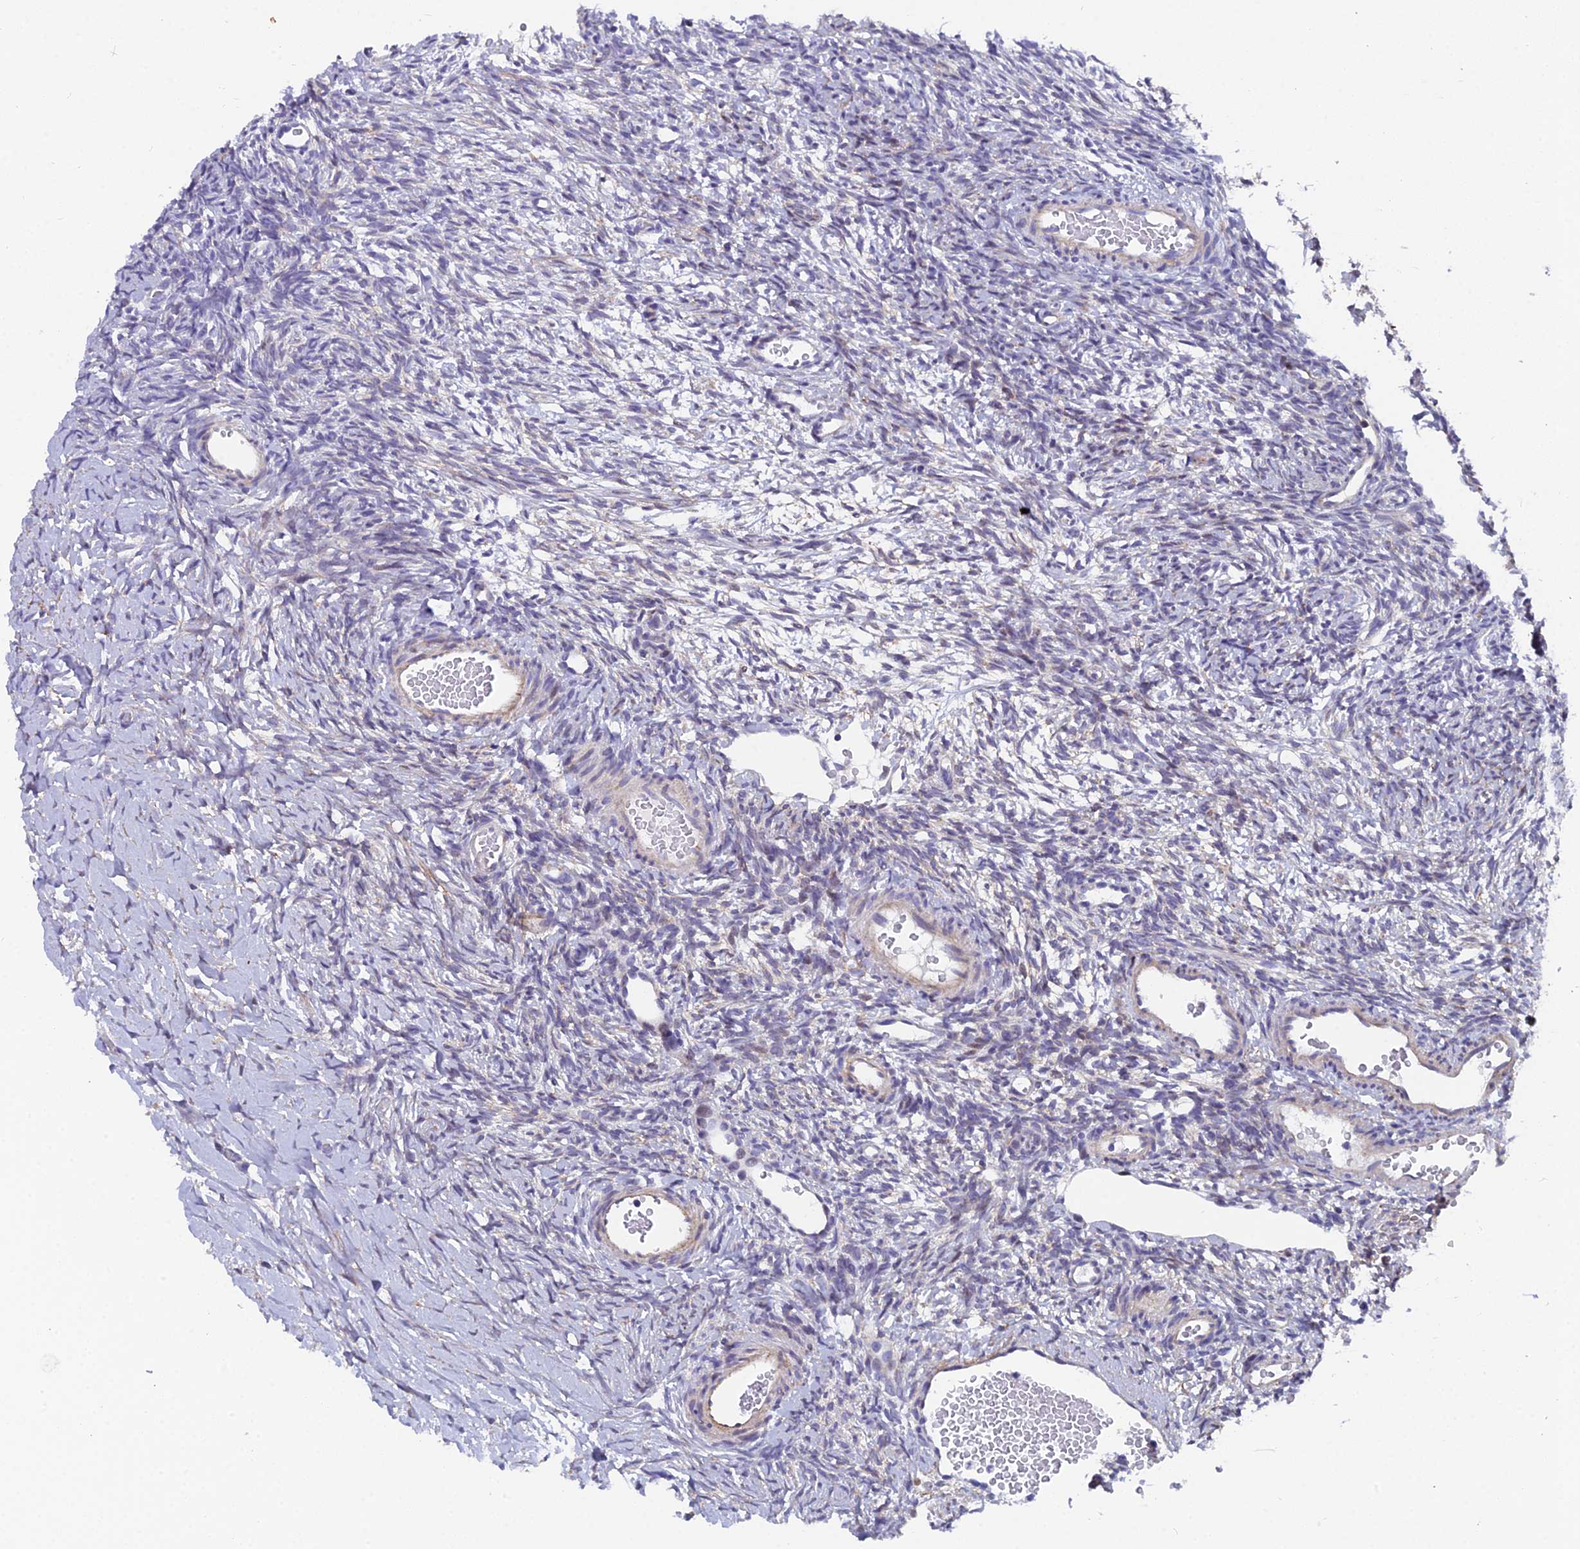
{"staining": {"intensity": "negative", "quantity": "none", "location": "none"}, "tissue": "ovary", "cell_type": "Ovarian stroma cells", "image_type": "normal", "snomed": [{"axis": "morphology", "description": "Normal tissue, NOS"}, {"axis": "topography", "description": "Ovary"}], "caption": "Ovarian stroma cells are negative for protein expression in benign human ovary. The staining was performed using DAB (3,3'-diaminobenzidine) to visualize the protein expression in brown, while the nuclei were stained in blue with hematoxylin (Magnification: 20x).", "gene": "XKR9", "patient": {"sex": "female", "age": 39}}